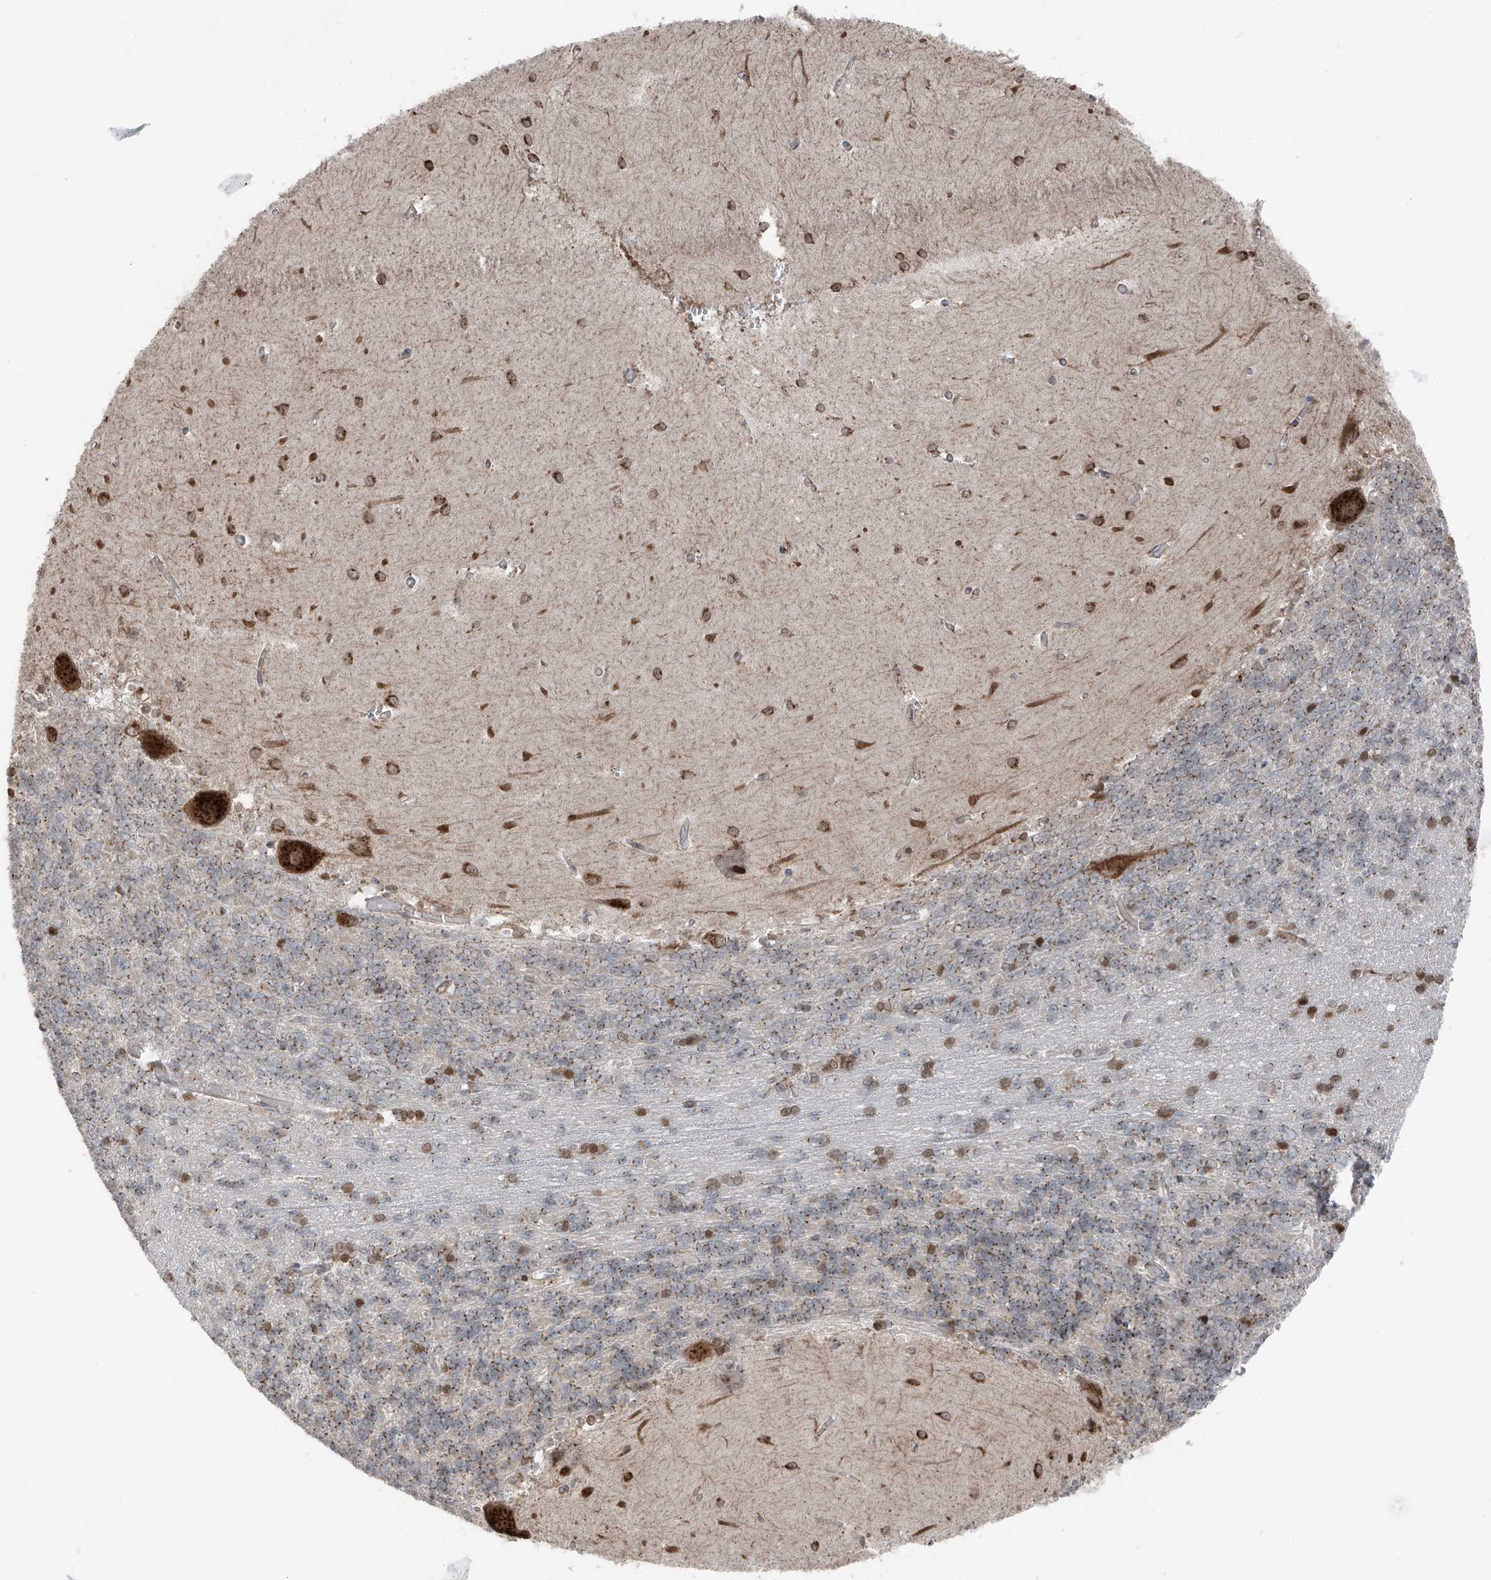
{"staining": {"intensity": "moderate", "quantity": "25%-75%", "location": "cytoplasmic/membranous"}, "tissue": "cerebellum", "cell_type": "Cells in granular layer", "image_type": "normal", "snomed": [{"axis": "morphology", "description": "Normal tissue, NOS"}, {"axis": "topography", "description": "Cerebellum"}], "caption": "The histopathology image demonstrates staining of benign cerebellum, revealing moderate cytoplasmic/membranous protein staining (brown color) within cells in granular layer.", "gene": "ERLEC1", "patient": {"sex": "male", "age": 37}}